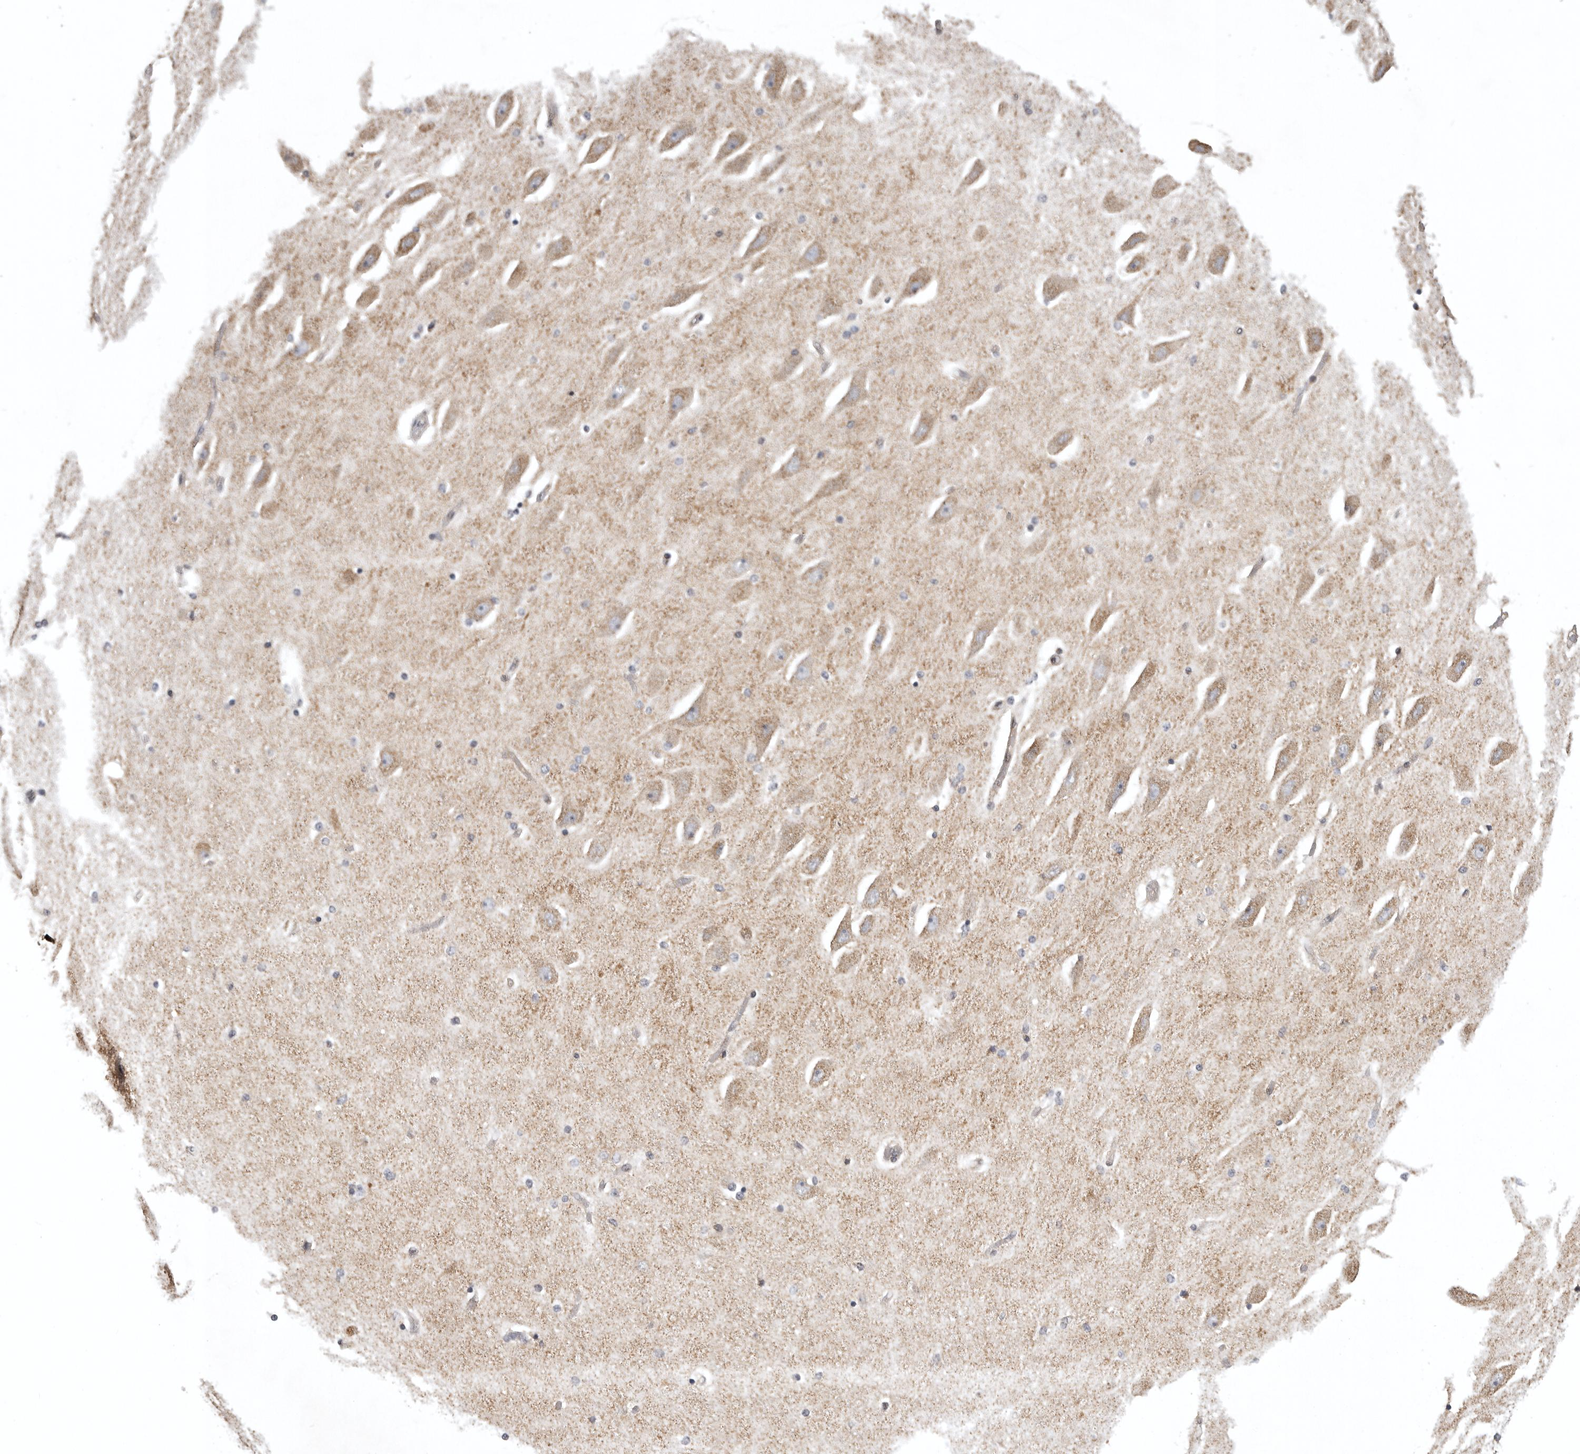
{"staining": {"intensity": "negative", "quantity": "none", "location": "none"}, "tissue": "hippocampus", "cell_type": "Glial cells", "image_type": "normal", "snomed": [{"axis": "morphology", "description": "Normal tissue, NOS"}, {"axis": "topography", "description": "Hippocampus"}], "caption": "High power microscopy image of an immunohistochemistry image of benign hippocampus, revealing no significant staining in glial cells. (DAB (3,3'-diaminobenzidine) immunohistochemistry (IHC) visualized using brightfield microscopy, high magnification).", "gene": "POLE2", "patient": {"sex": "female", "age": 54}}